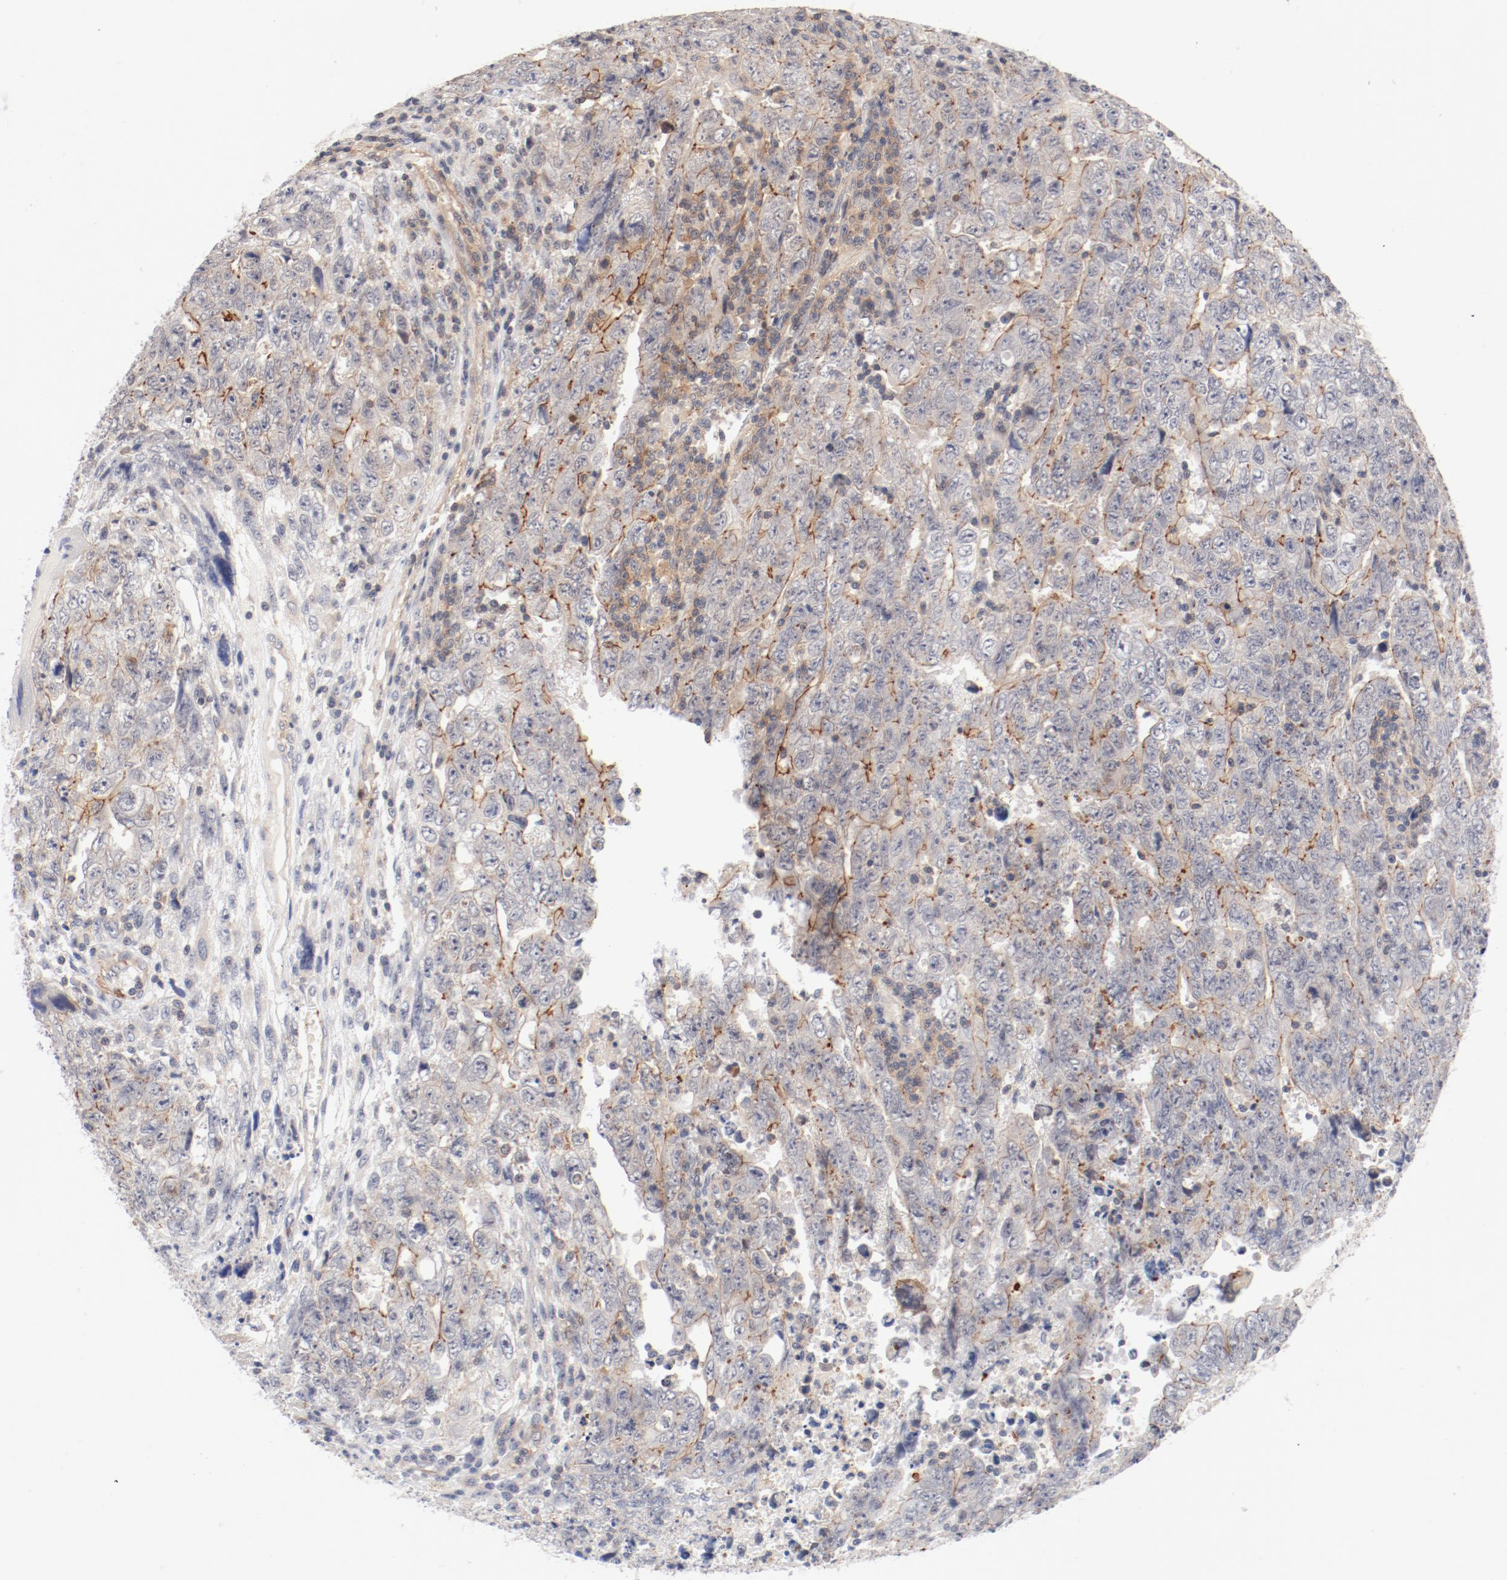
{"staining": {"intensity": "moderate", "quantity": "25%-75%", "location": "cytoplasmic/membranous"}, "tissue": "testis cancer", "cell_type": "Tumor cells", "image_type": "cancer", "snomed": [{"axis": "morphology", "description": "Carcinoma, Embryonal, NOS"}, {"axis": "topography", "description": "Testis"}], "caption": "The image displays staining of testis cancer (embryonal carcinoma), revealing moderate cytoplasmic/membranous protein staining (brown color) within tumor cells. Using DAB (3,3'-diaminobenzidine) (brown) and hematoxylin (blue) stains, captured at high magnification using brightfield microscopy.", "gene": "ZNF267", "patient": {"sex": "male", "age": 28}}